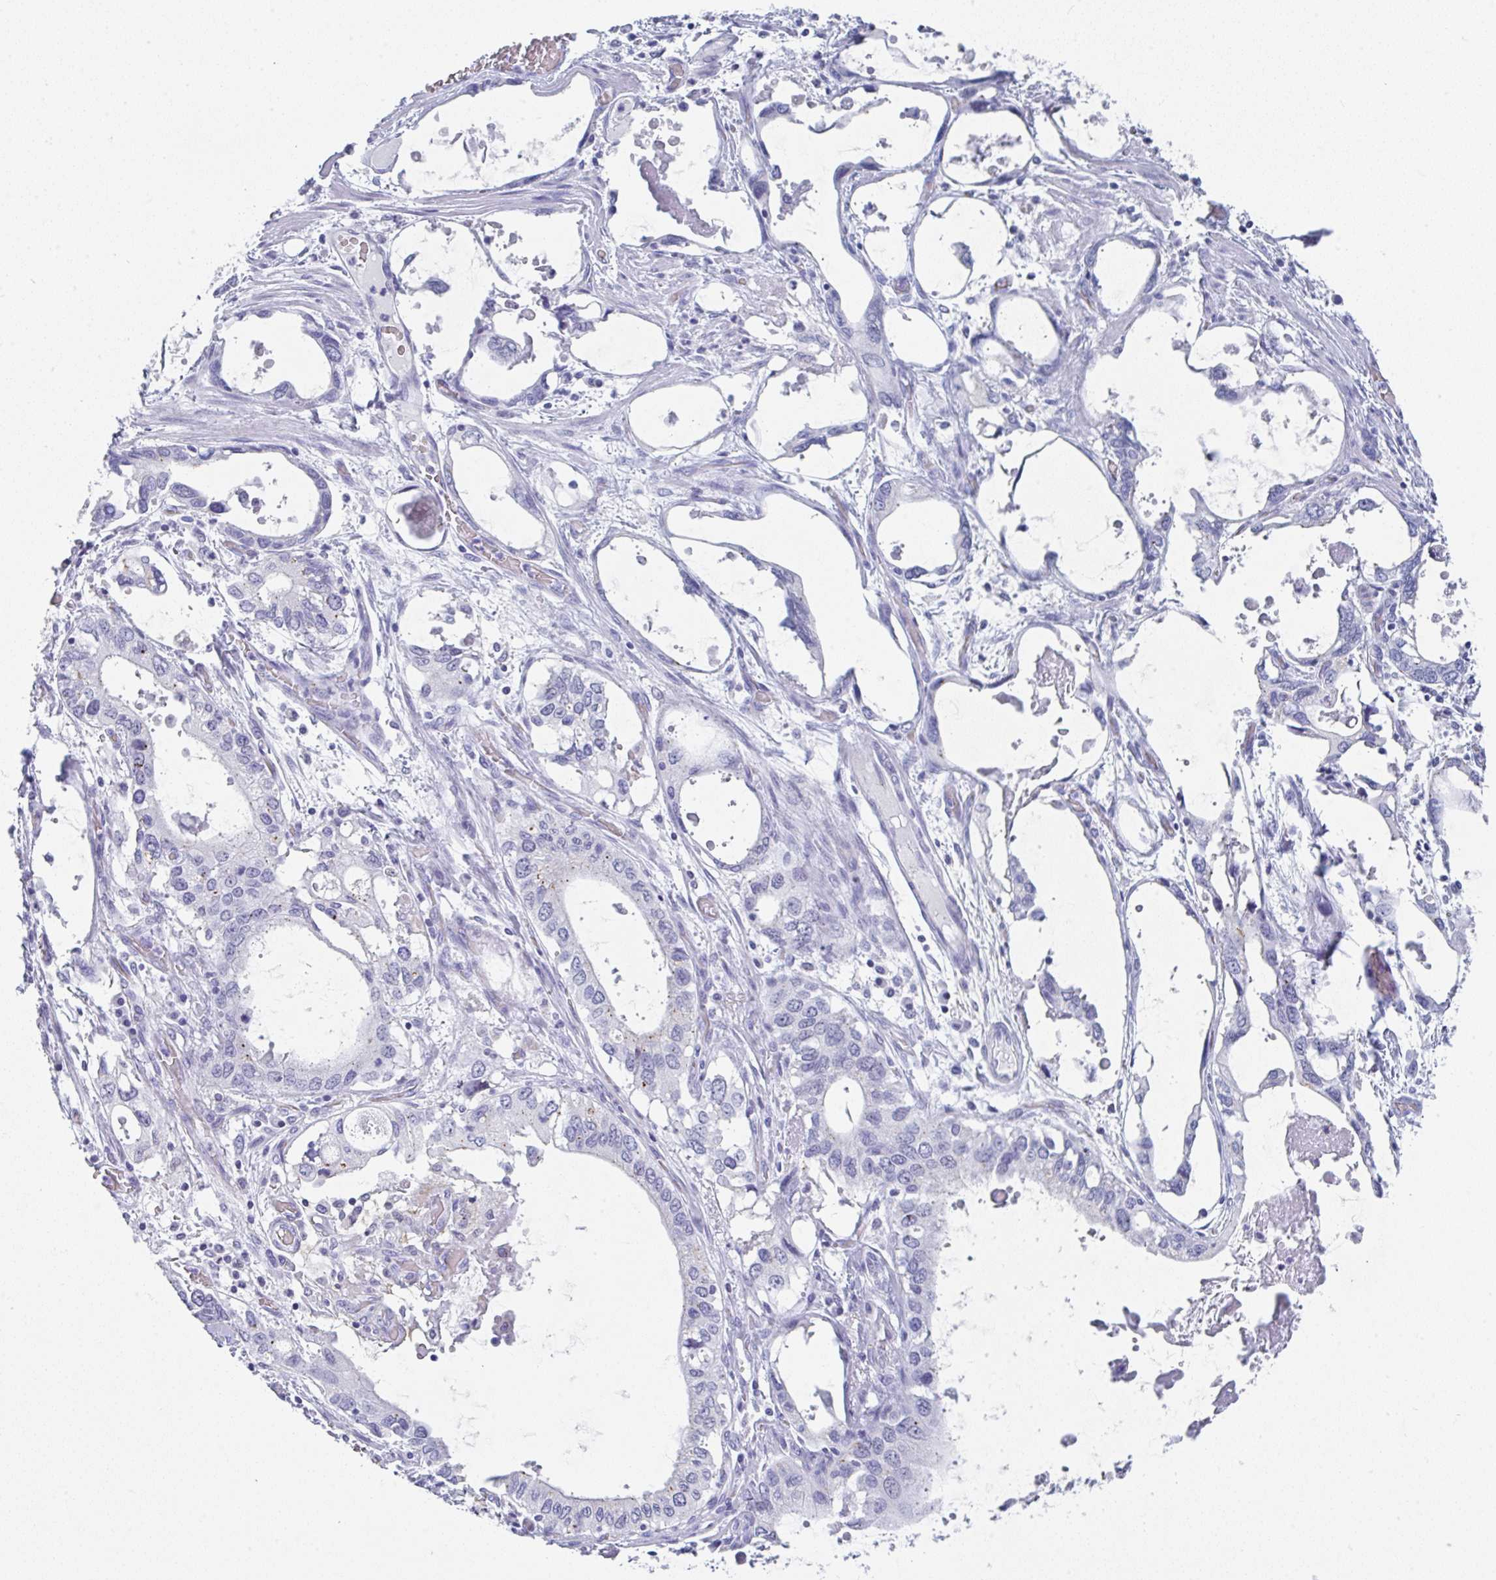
{"staining": {"intensity": "weak", "quantity": "<25%", "location": "cytoplasmic/membranous"}, "tissue": "stomach cancer", "cell_type": "Tumor cells", "image_type": "cancer", "snomed": [{"axis": "morphology", "description": "Adenocarcinoma, NOS"}, {"axis": "topography", "description": "Stomach, upper"}], "caption": "Human adenocarcinoma (stomach) stained for a protein using IHC demonstrates no expression in tumor cells.", "gene": "TNFRSF8", "patient": {"sex": "male", "age": 74}}